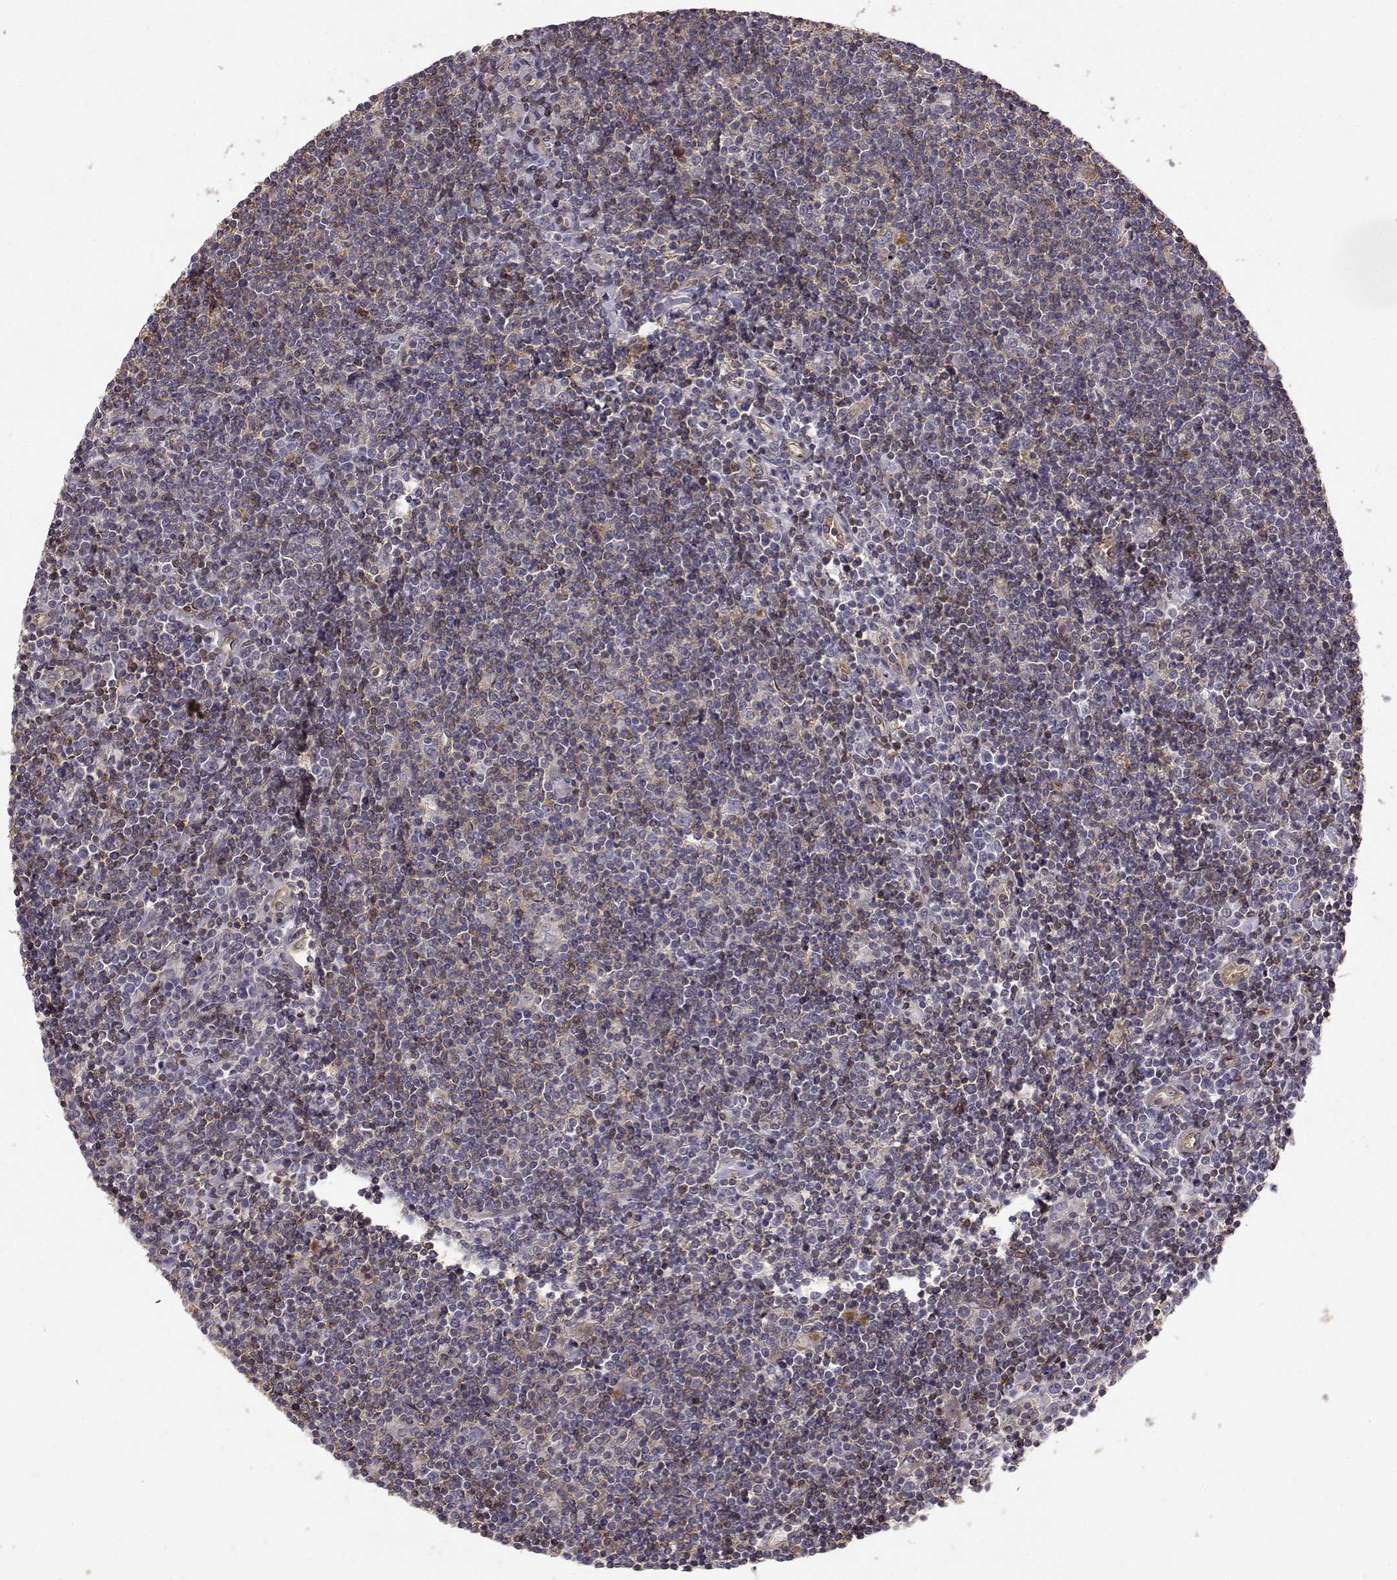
{"staining": {"intensity": "negative", "quantity": "none", "location": "none"}, "tissue": "lymphoma", "cell_type": "Tumor cells", "image_type": "cancer", "snomed": [{"axis": "morphology", "description": "Hodgkin's disease, NOS"}, {"axis": "topography", "description": "Lymph node"}], "caption": "This micrograph is of lymphoma stained with IHC to label a protein in brown with the nuclei are counter-stained blue. There is no staining in tumor cells. (IHC, brightfield microscopy, high magnification).", "gene": "IFITM1", "patient": {"sex": "male", "age": 40}}